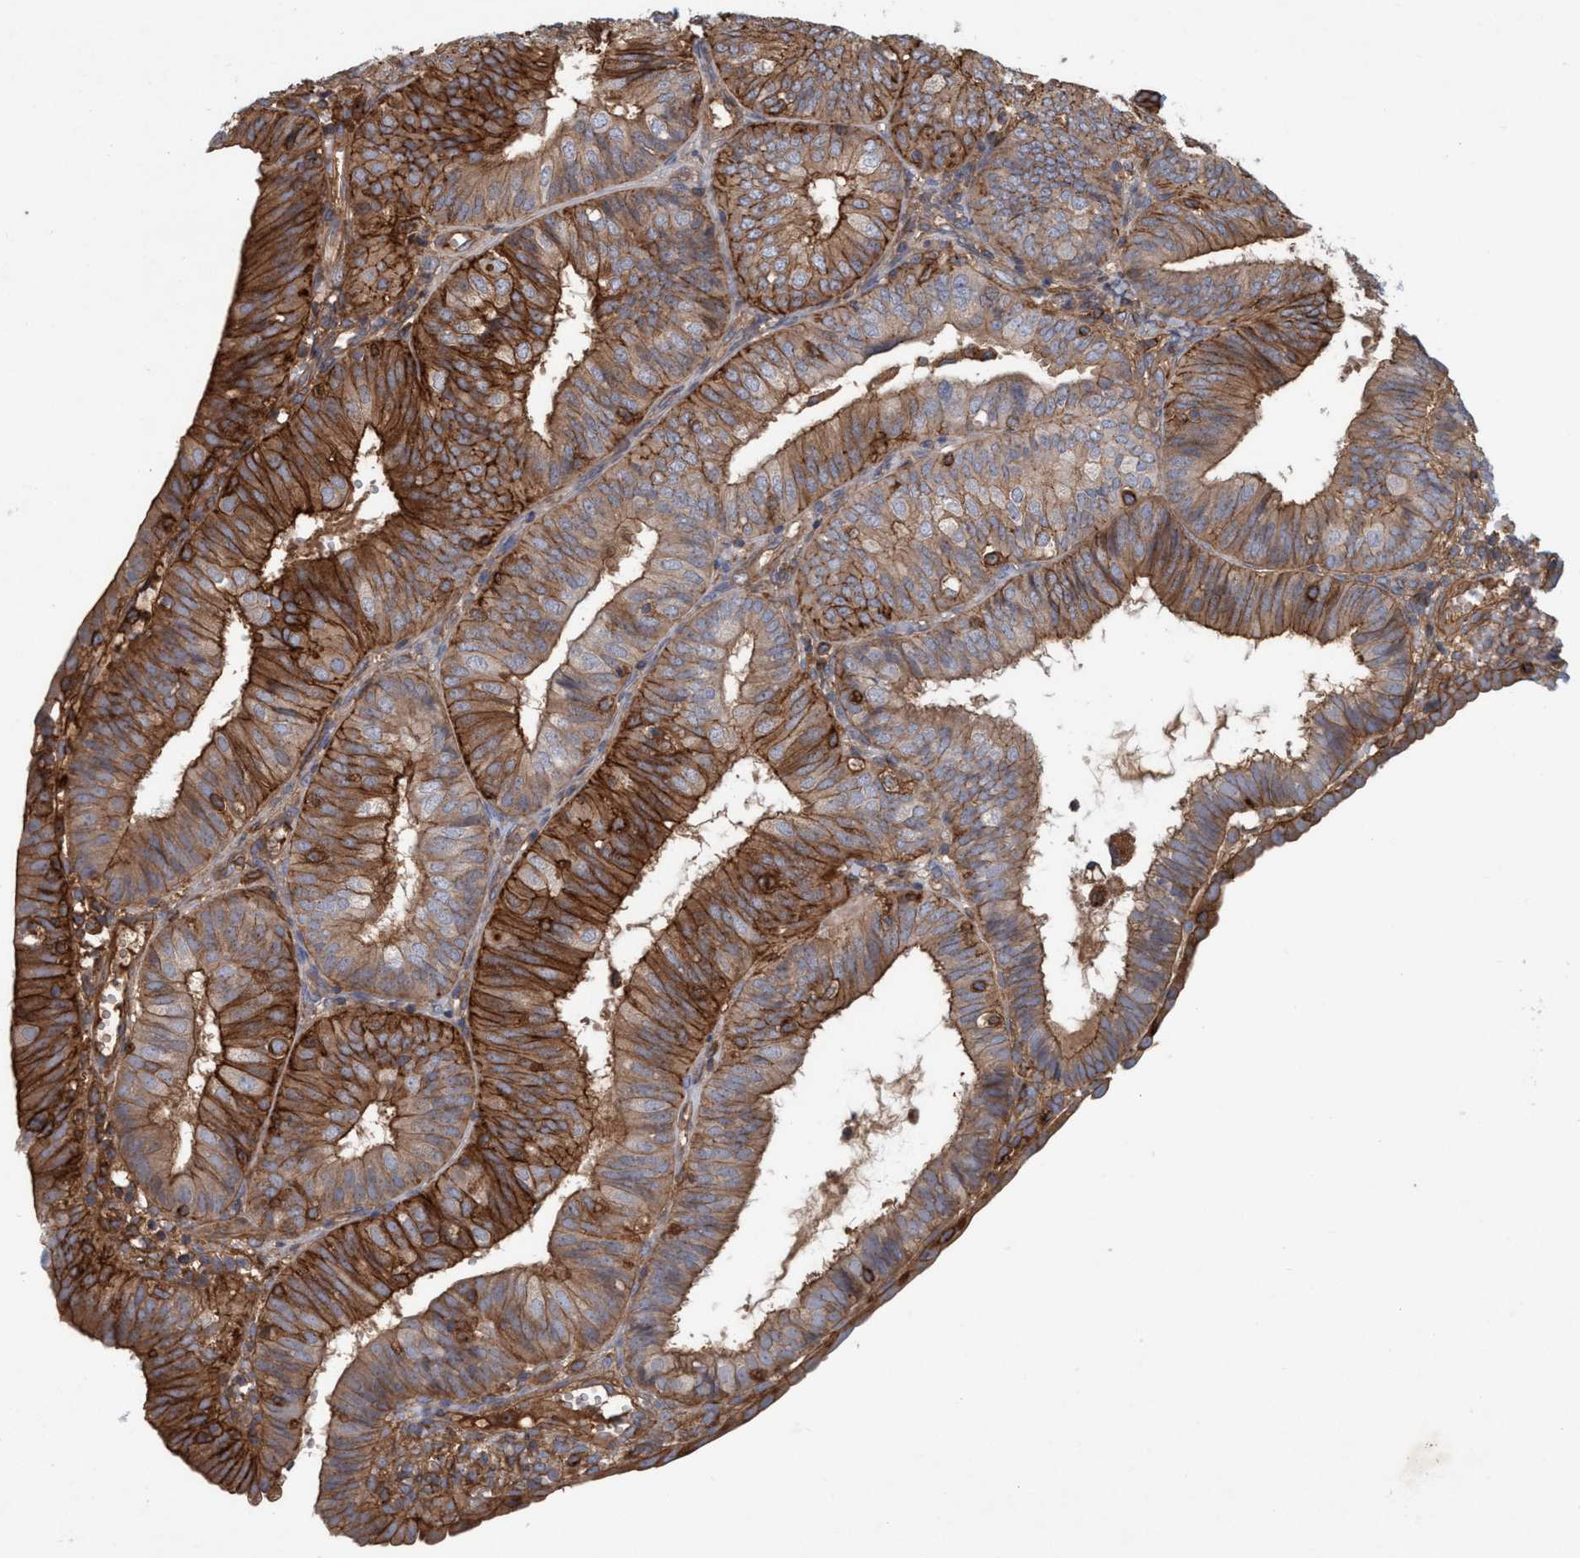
{"staining": {"intensity": "strong", "quantity": ">75%", "location": "cytoplasmic/membranous"}, "tissue": "endometrial cancer", "cell_type": "Tumor cells", "image_type": "cancer", "snomed": [{"axis": "morphology", "description": "Adenocarcinoma, NOS"}, {"axis": "topography", "description": "Endometrium"}], "caption": "Immunohistochemical staining of endometrial adenocarcinoma exhibits strong cytoplasmic/membranous protein expression in approximately >75% of tumor cells.", "gene": "SPECC1", "patient": {"sex": "female", "age": 58}}